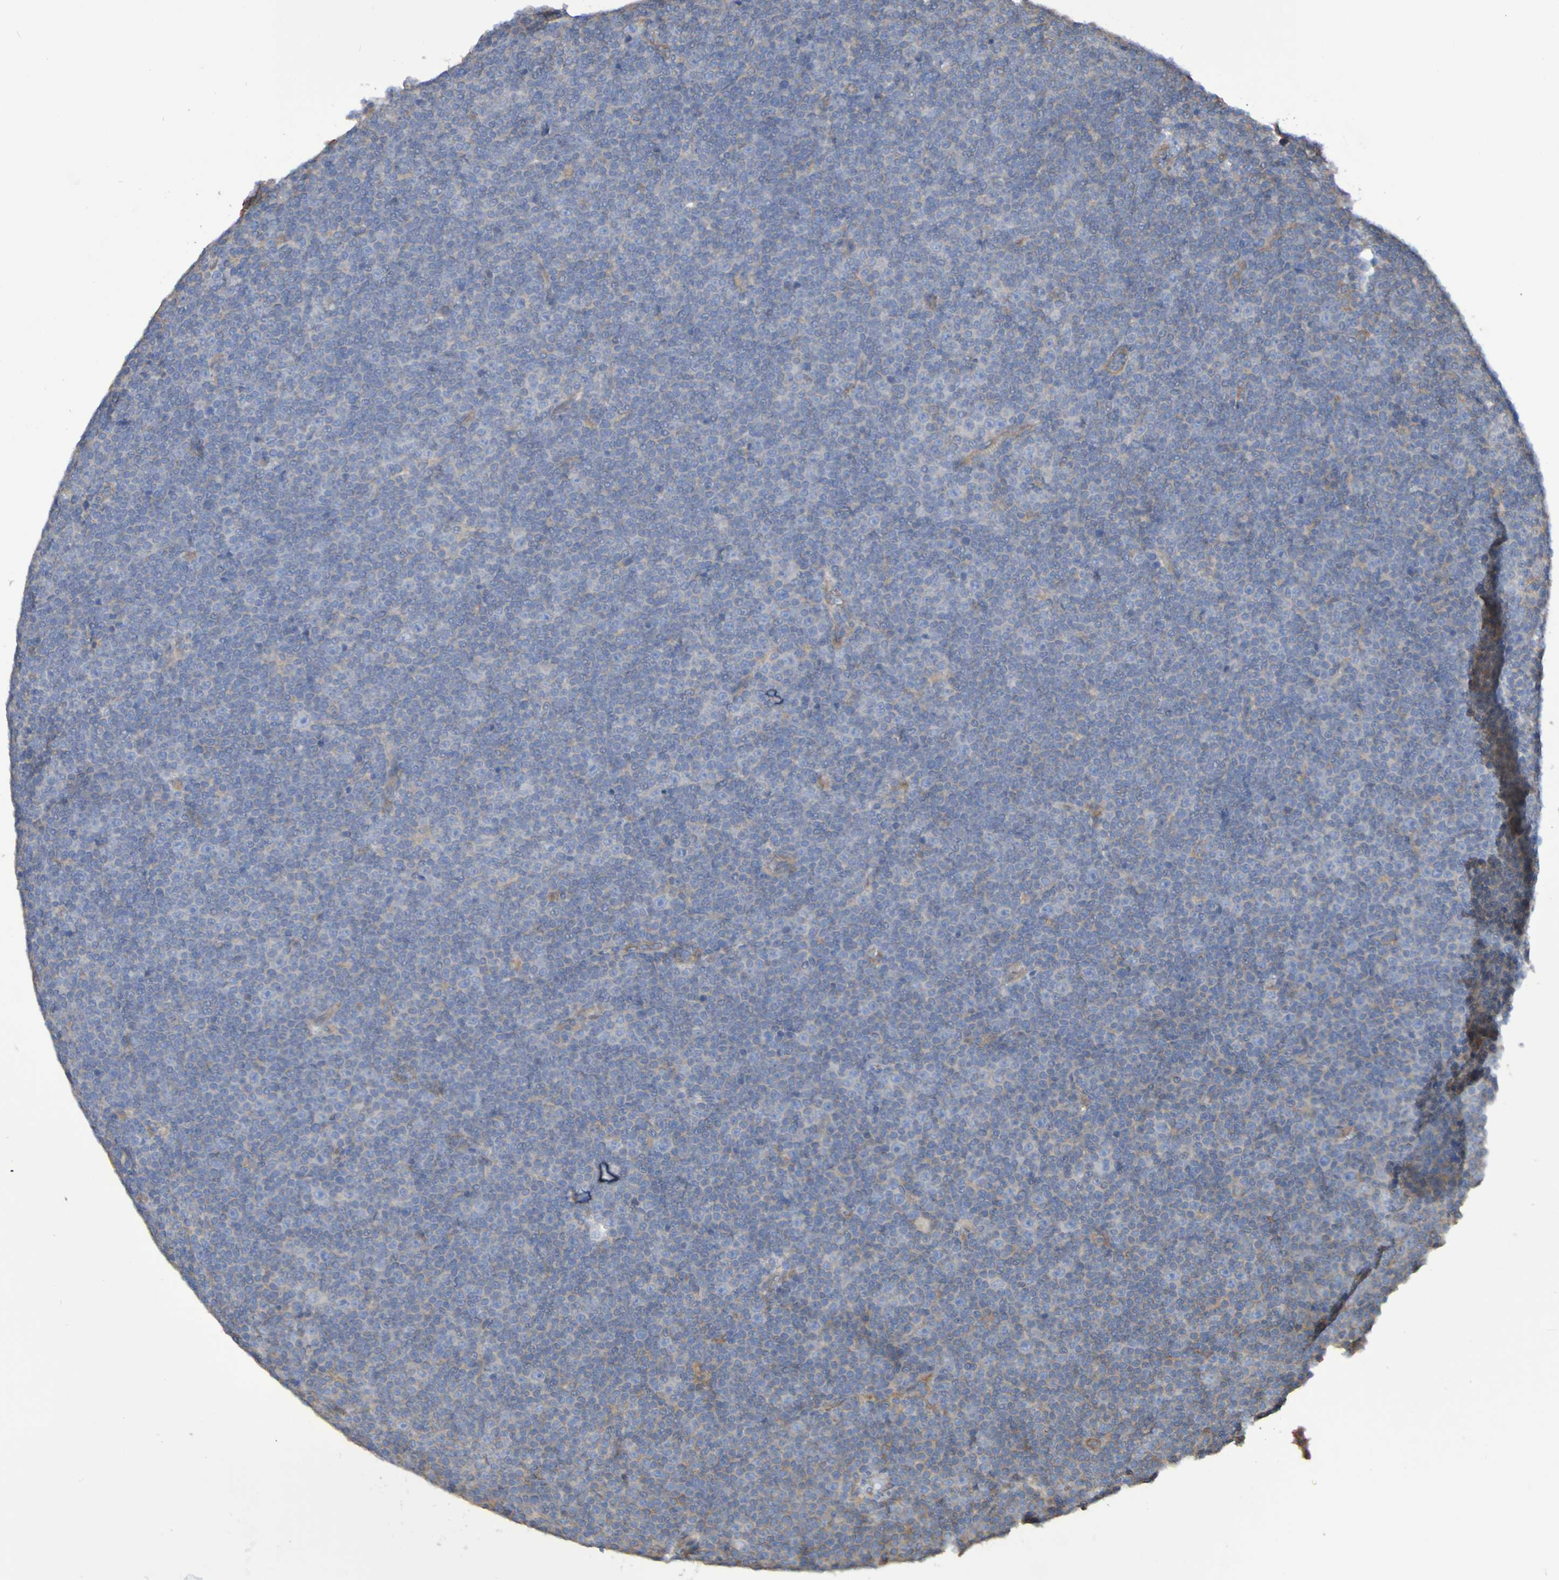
{"staining": {"intensity": "negative", "quantity": "none", "location": "none"}, "tissue": "lymphoma", "cell_type": "Tumor cells", "image_type": "cancer", "snomed": [{"axis": "morphology", "description": "Malignant lymphoma, non-Hodgkin's type, Low grade"}, {"axis": "topography", "description": "Lymph node"}], "caption": "The micrograph displays no staining of tumor cells in lymphoma.", "gene": "SYNJ1", "patient": {"sex": "female", "age": 67}}